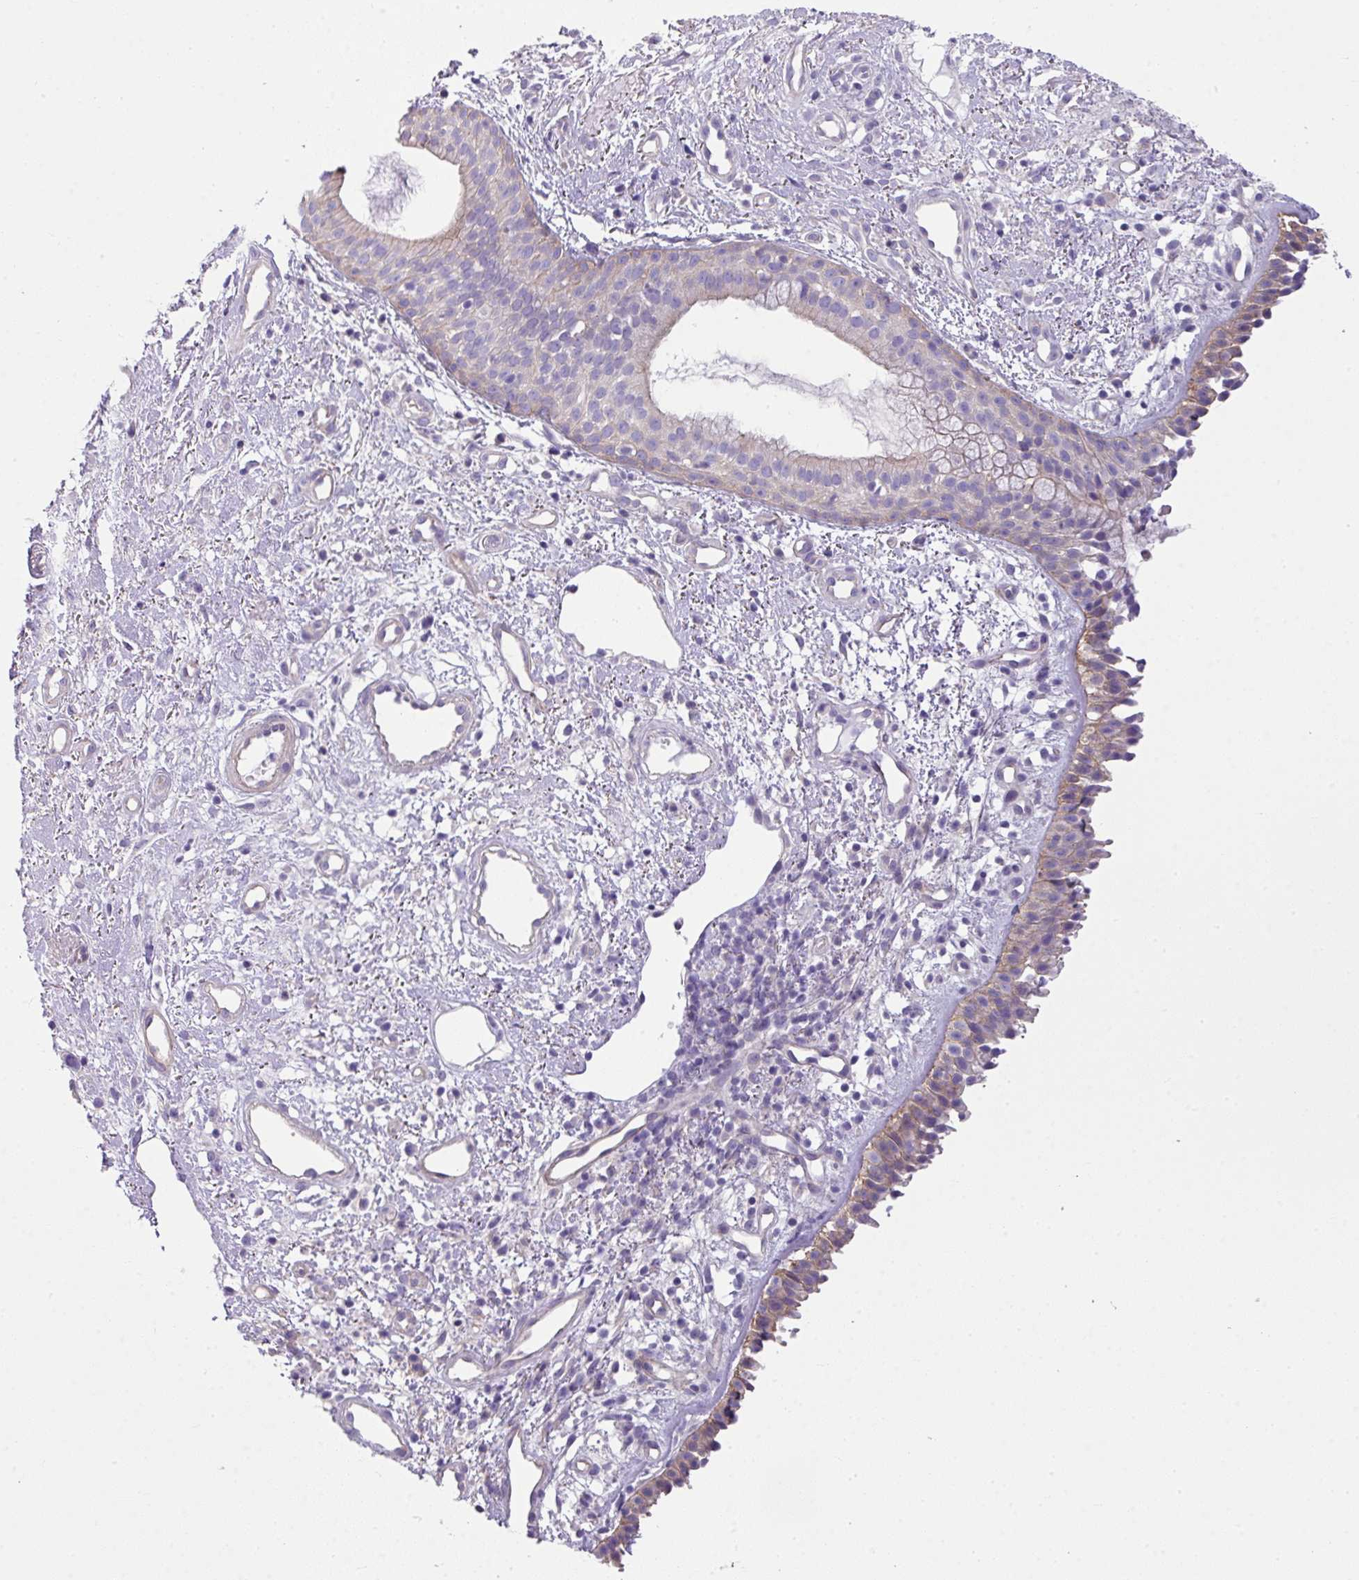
{"staining": {"intensity": "weak", "quantity": "25%-75%", "location": "cytoplasmic/membranous"}, "tissue": "nasopharynx", "cell_type": "Respiratory epithelial cells", "image_type": "normal", "snomed": [{"axis": "morphology", "description": "Normal tissue, NOS"}, {"axis": "topography", "description": "Cartilage tissue"}, {"axis": "topography", "description": "Nasopharynx"}, {"axis": "topography", "description": "Thyroid gland"}], "caption": "A high-resolution image shows IHC staining of normal nasopharynx, which displays weak cytoplasmic/membranous staining in about 25%-75% of respiratory epithelial cells. The protein of interest is shown in brown color, while the nuclei are stained blue.", "gene": "PALS2", "patient": {"sex": "male", "age": 63}}